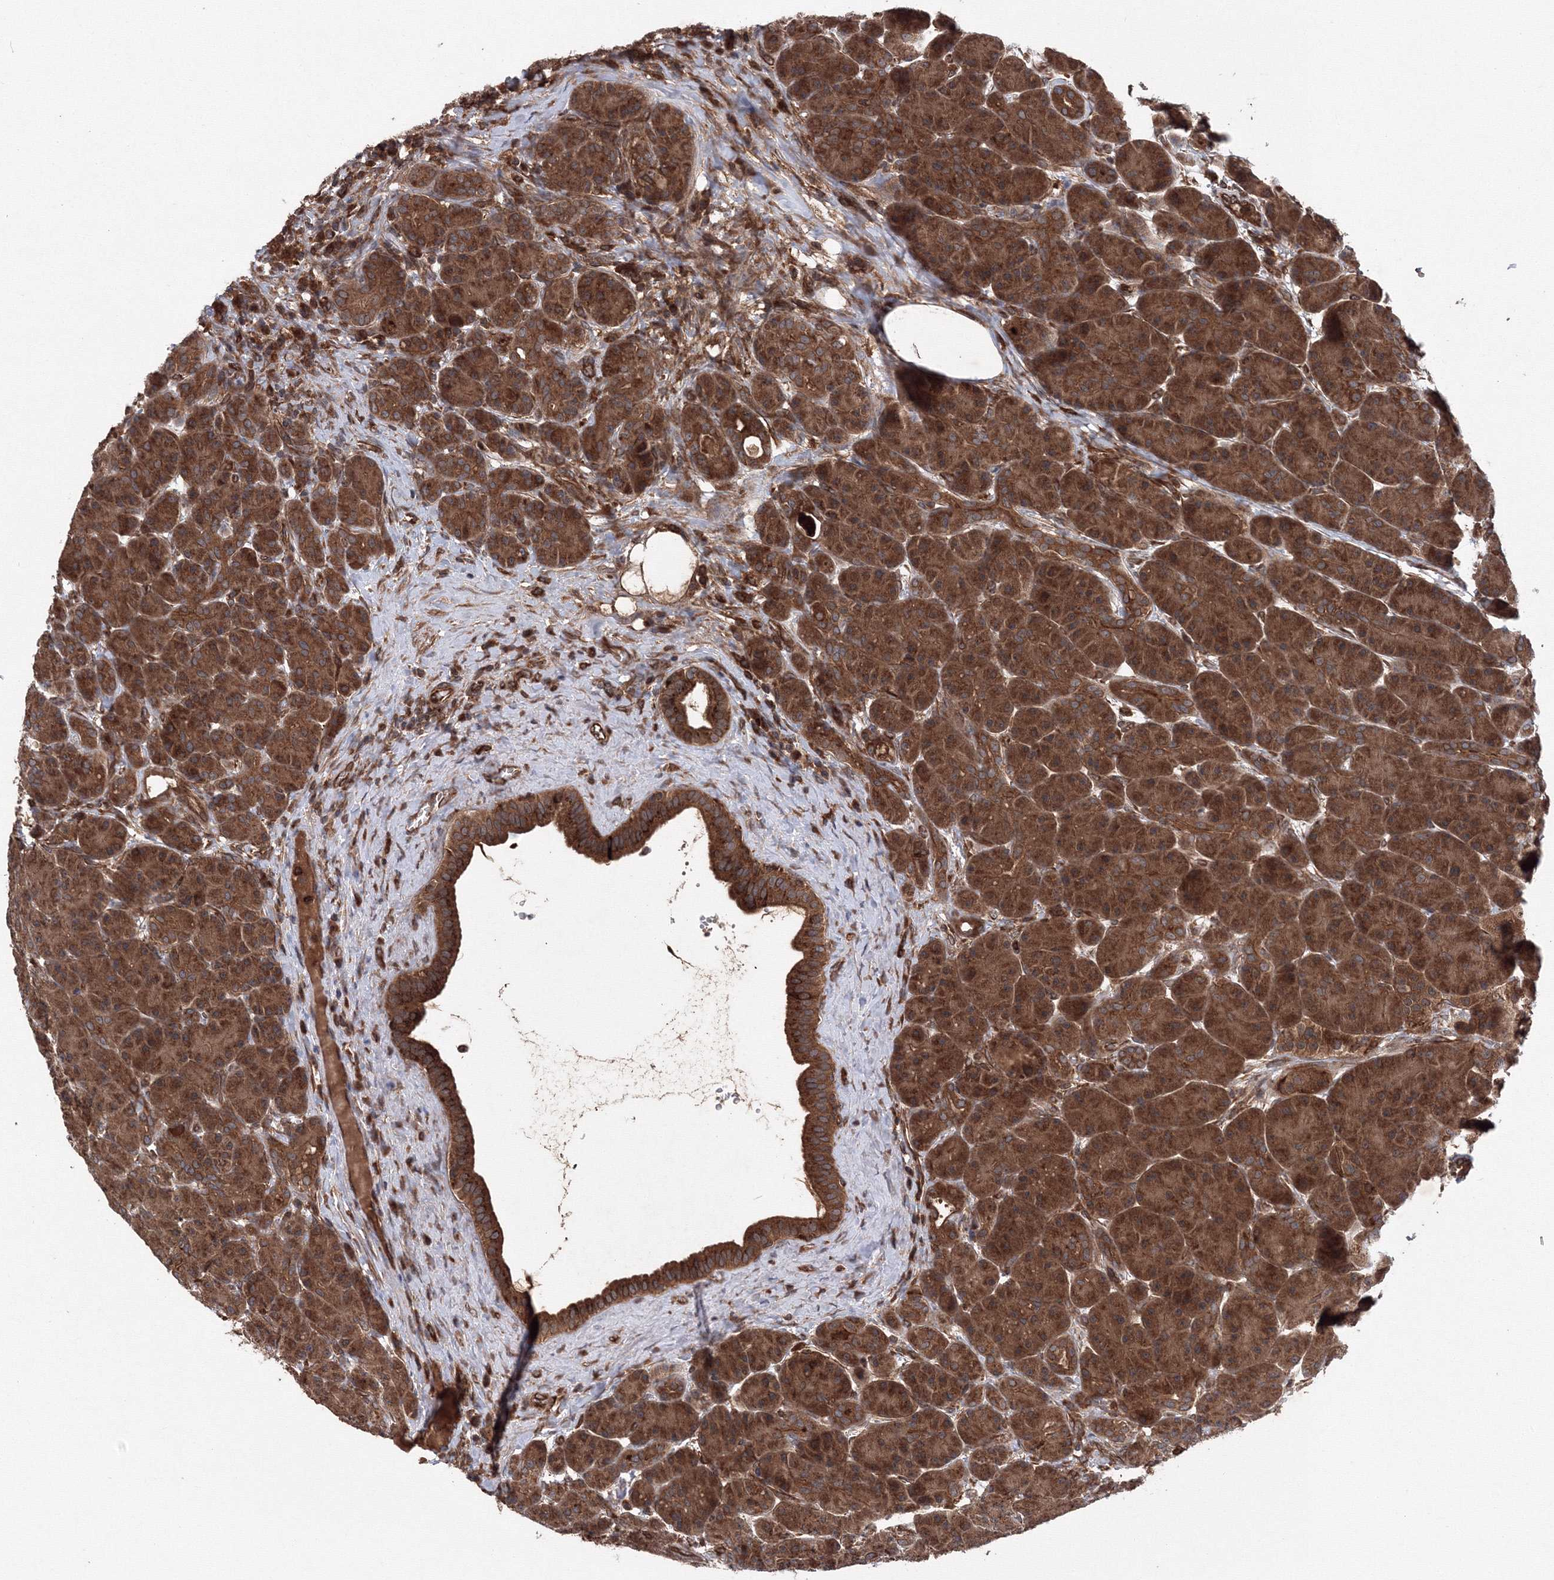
{"staining": {"intensity": "strong", "quantity": ">75%", "location": "cytoplasmic/membranous"}, "tissue": "pancreas", "cell_type": "Exocrine glandular cells", "image_type": "normal", "snomed": [{"axis": "morphology", "description": "Normal tissue, NOS"}, {"axis": "topography", "description": "Pancreas"}], "caption": "Human pancreas stained with a protein marker exhibits strong staining in exocrine glandular cells.", "gene": "ATG3", "patient": {"sex": "male", "age": 63}}